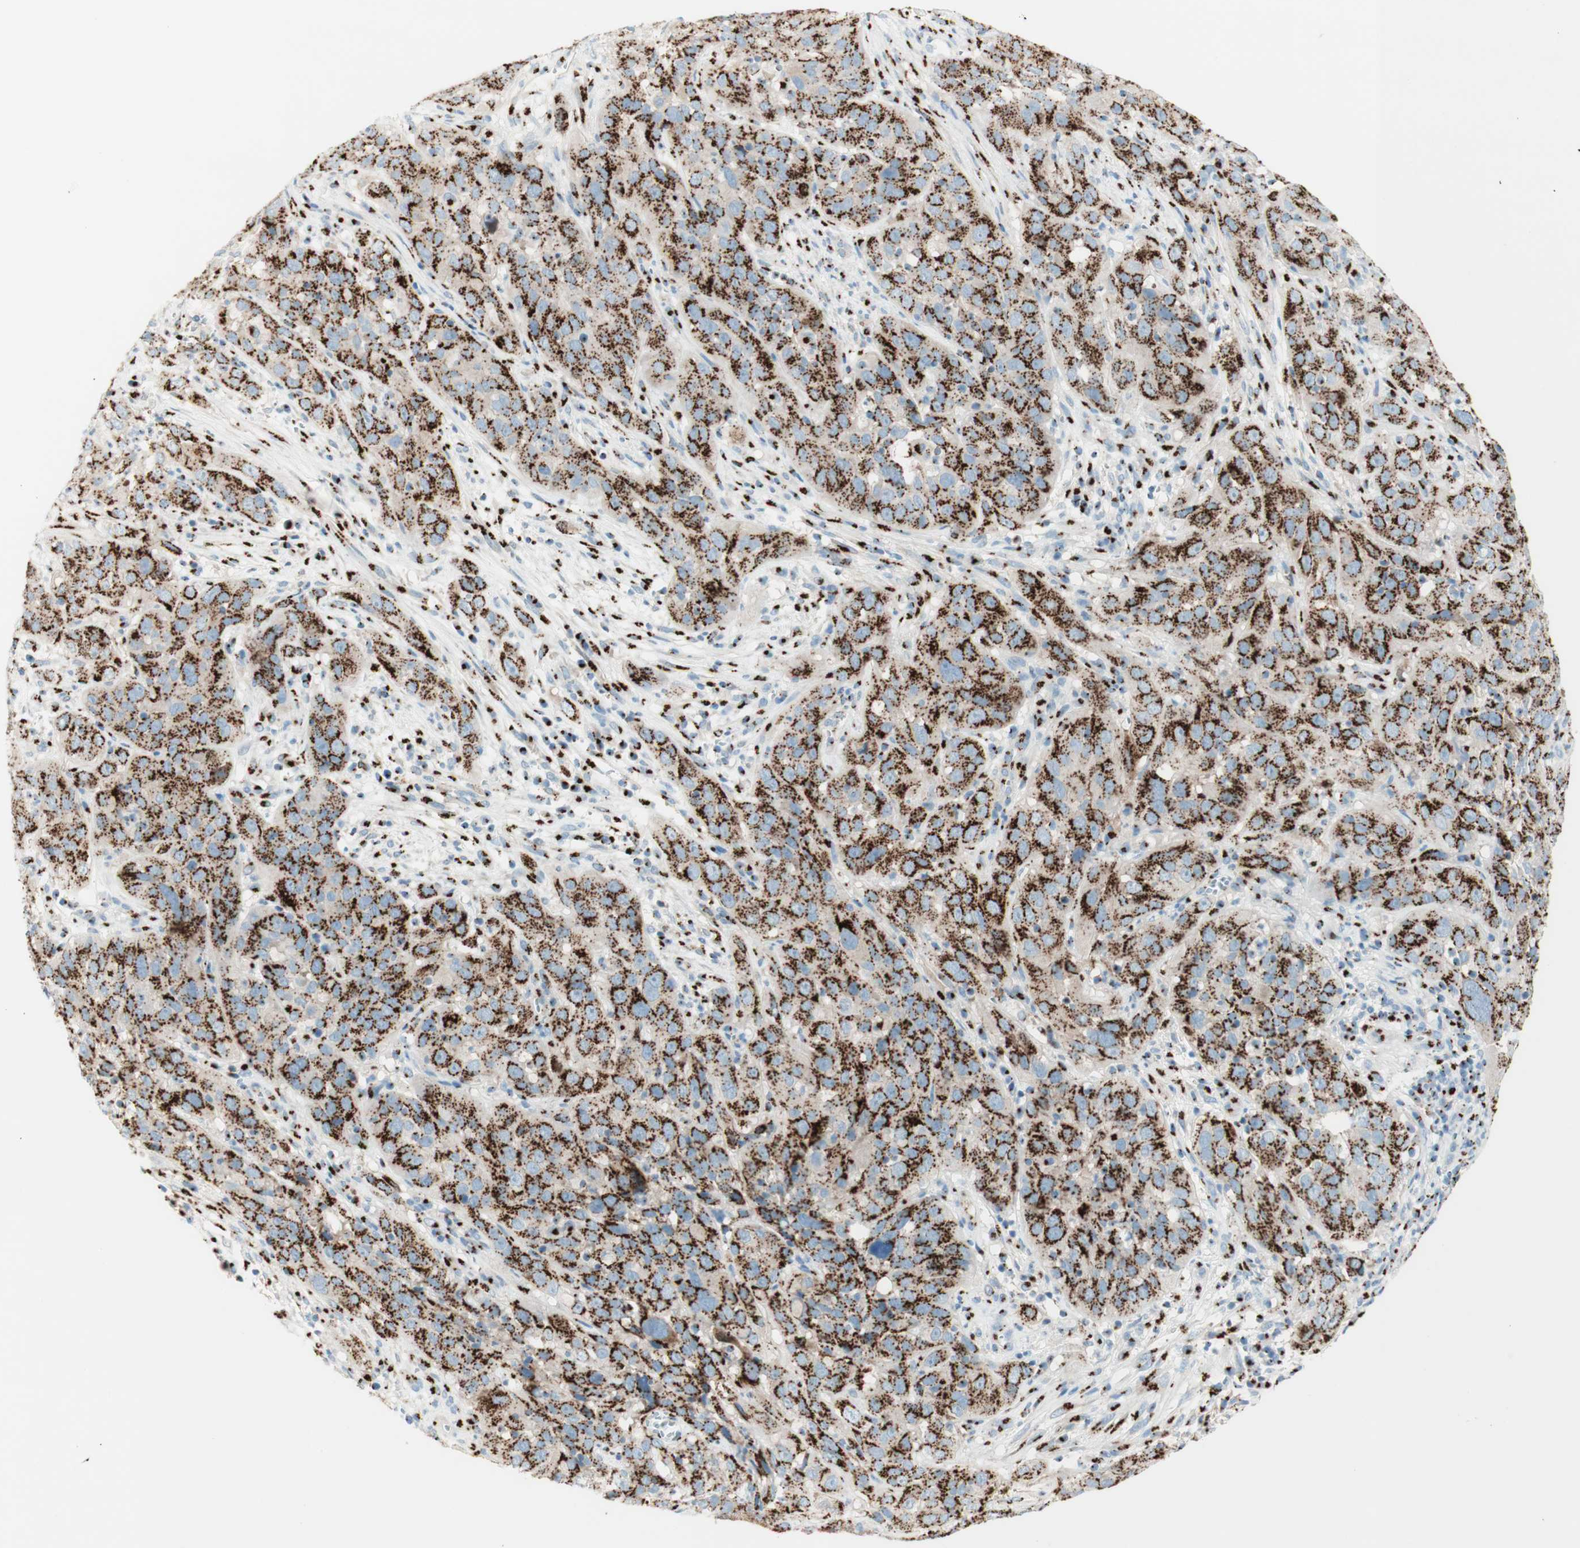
{"staining": {"intensity": "strong", "quantity": ">75%", "location": "cytoplasmic/membranous"}, "tissue": "cervical cancer", "cell_type": "Tumor cells", "image_type": "cancer", "snomed": [{"axis": "morphology", "description": "Squamous cell carcinoma, NOS"}, {"axis": "topography", "description": "Cervix"}], "caption": "This photomicrograph displays IHC staining of cervical squamous cell carcinoma, with high strong cytoplasmic/membranous staining in approximately >75% of tumor cells.", "gene": "GOLGB1", "patient": {"sex": "female", "age": 32}}